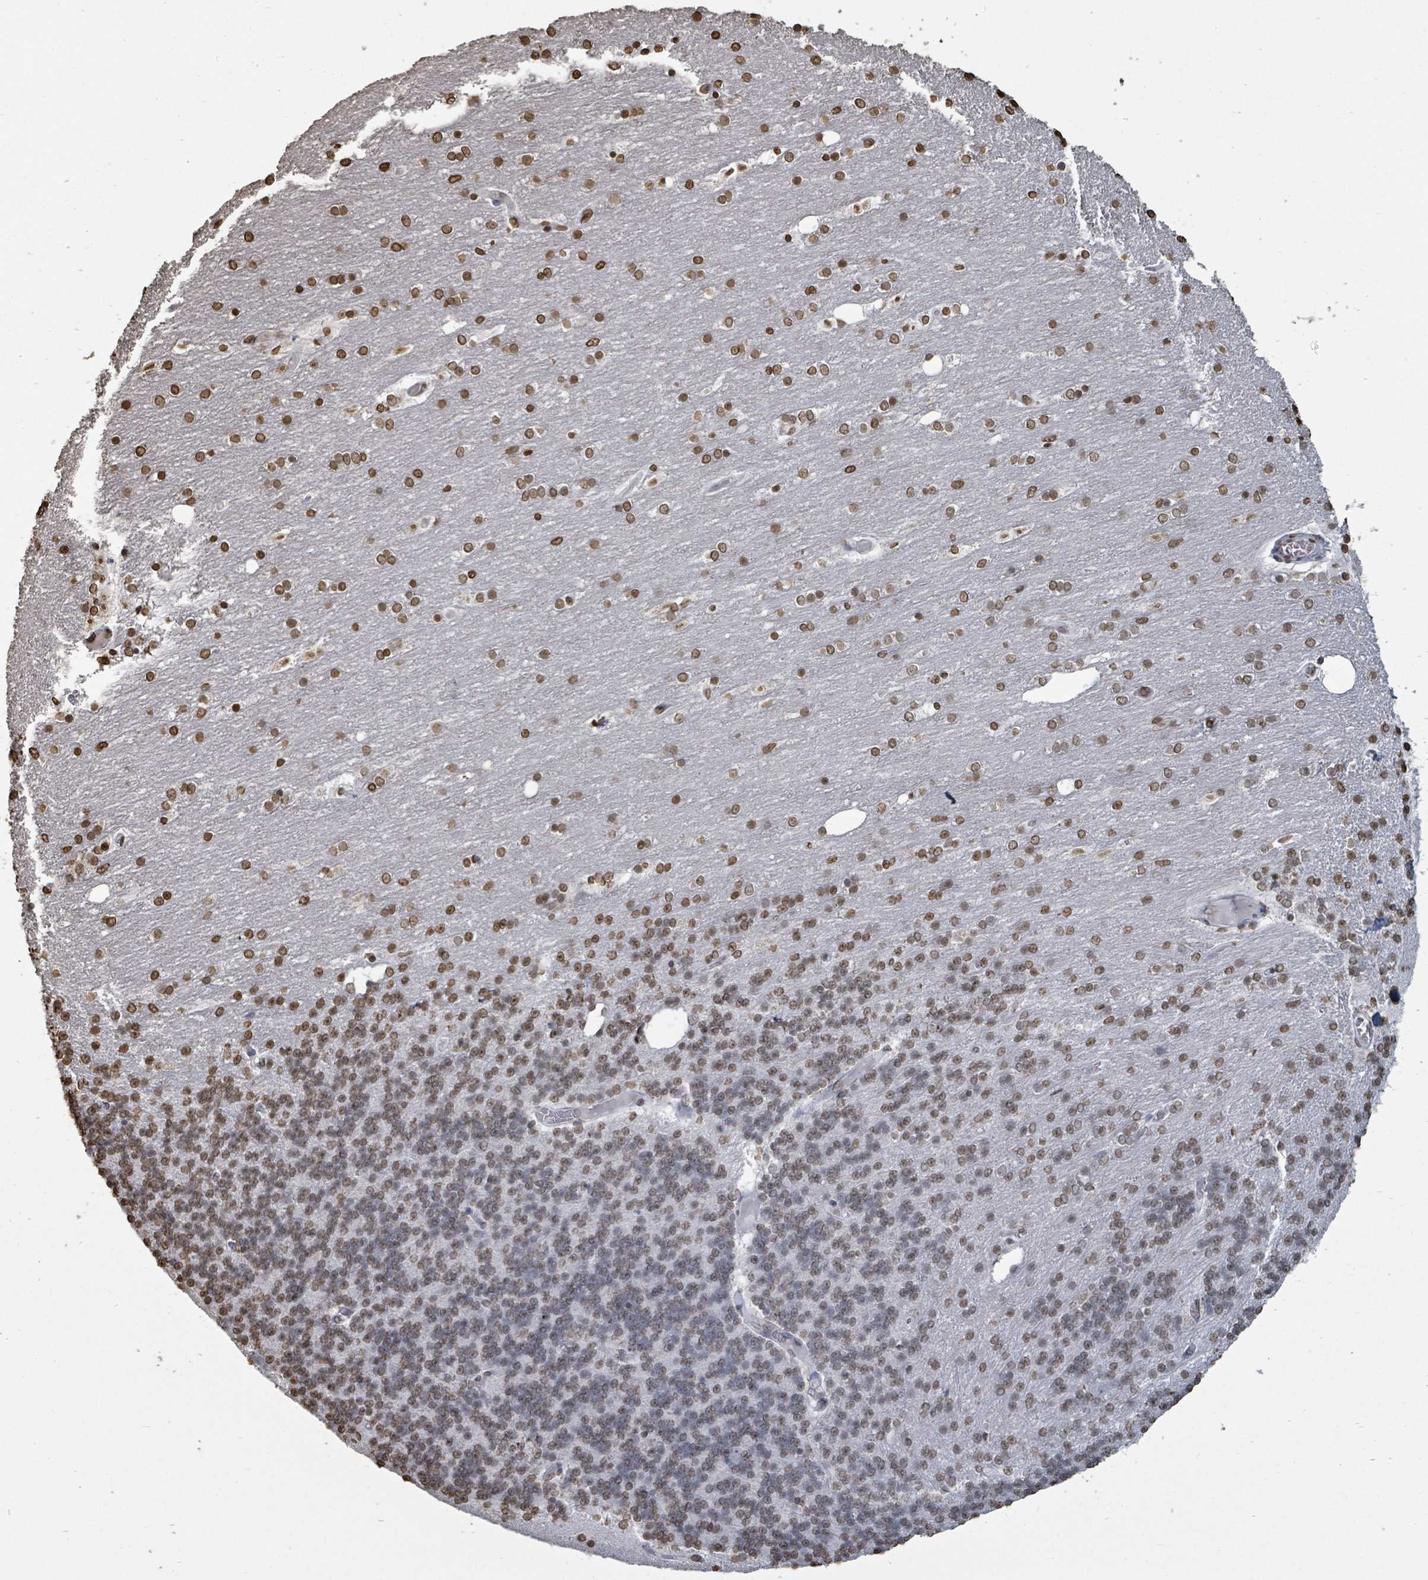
{"staining": {"intensity": "moderate", "quantity": "25%-75%", "location": "nuclear"}, "tissue": "cerebellum", "cell_type": "Cells in granular layer", "image_type": "normal", "snomed": [{"axis": "morphology", "description": "Normal tissue, NOS"}, {"axis": "topography", "description": "Cerebellum"}], "caption": "Immunohistochemistry of normal cerebellum shows medium levels of moderate nuclear expression in about 25%-75% of cells in granular layer. The staining is performed using DAB brown chromogen to label protein expression. The nuclei are counter-stained blue using hematoxylin.", "gene": "MRPS12", "patient": {"sex": "female", "age": 54}}